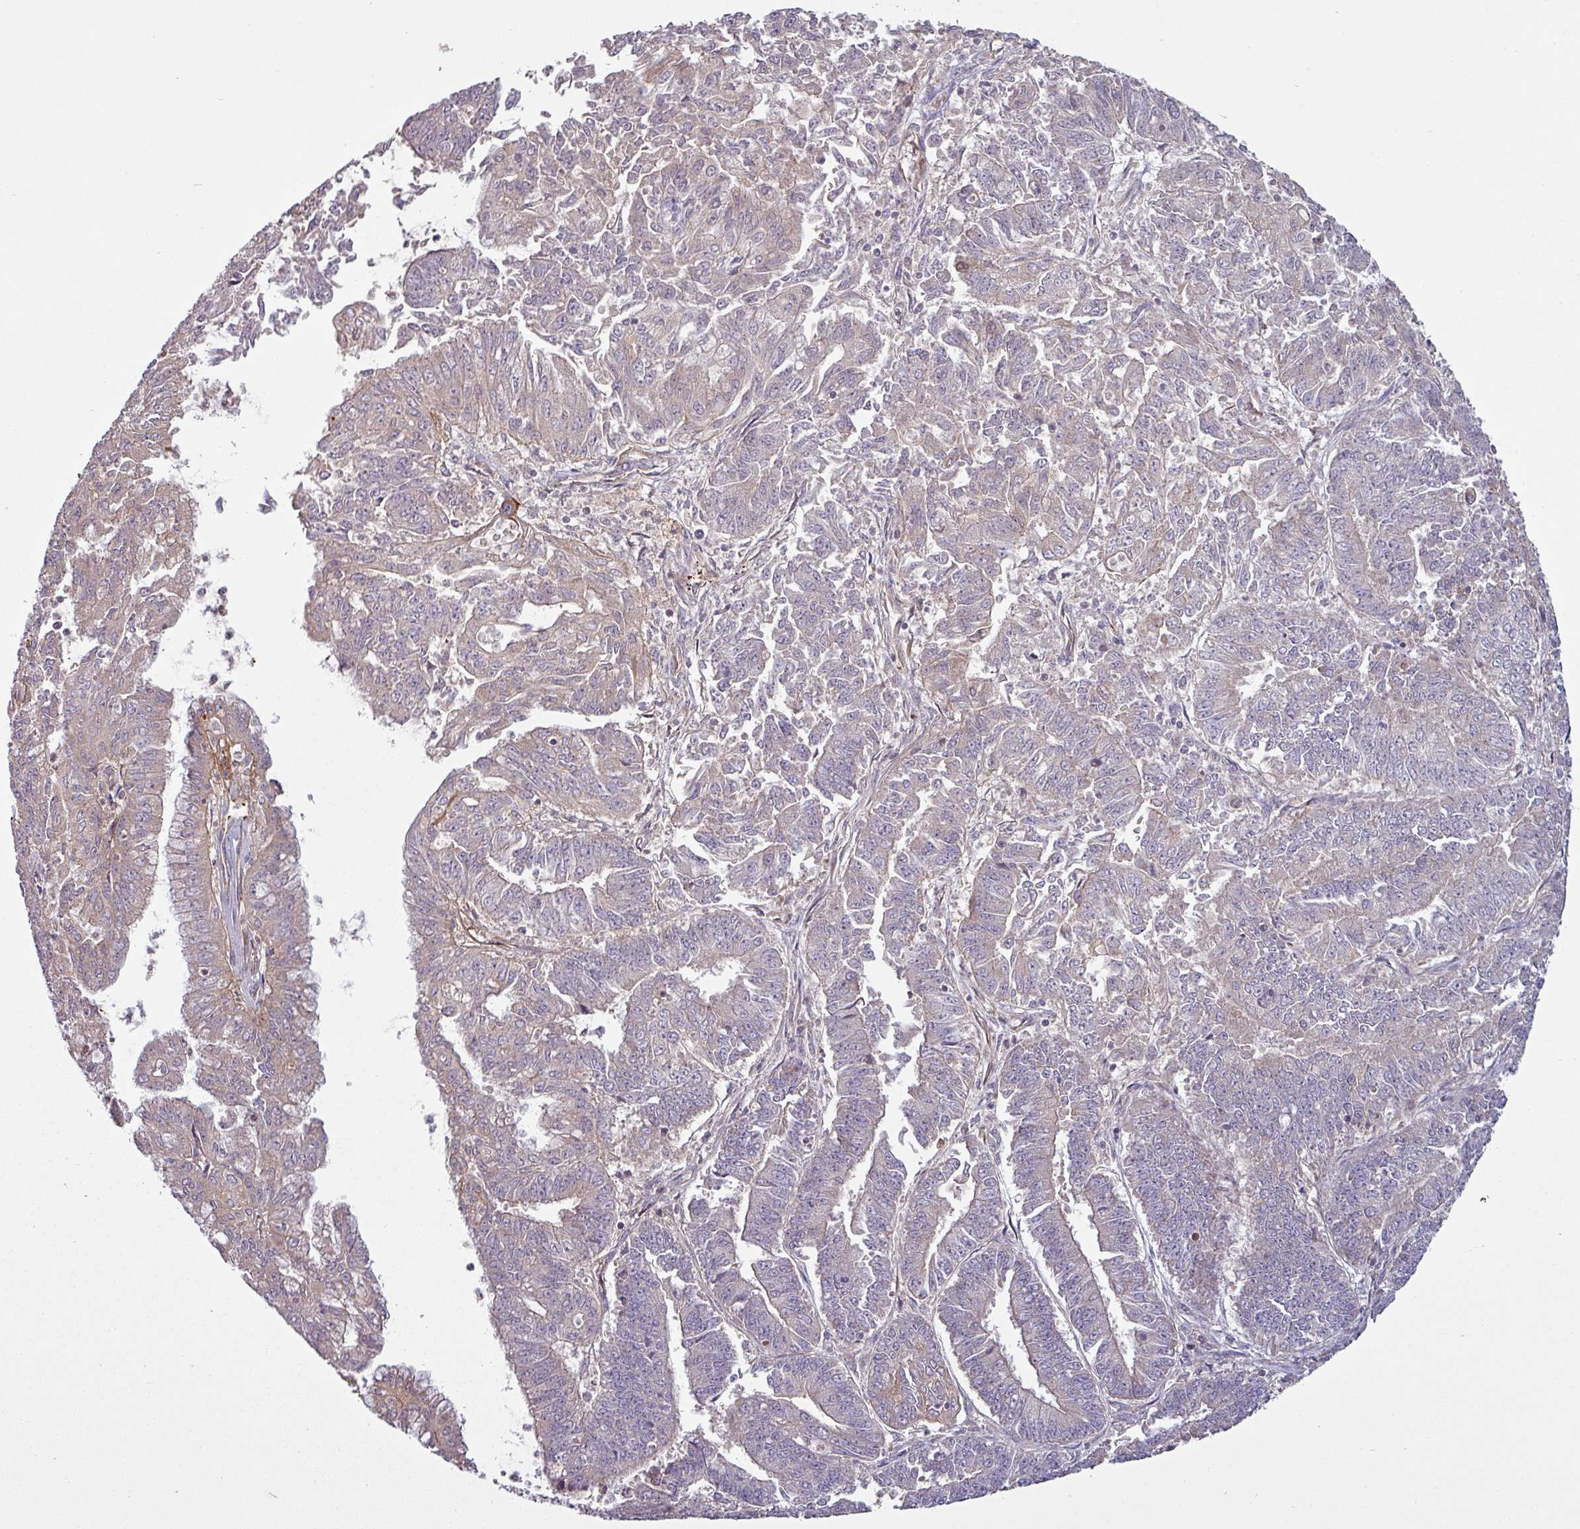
{"staining": {"intensity": "weak", "quantity": "<25%", "location": "cytoplasmic/membranous"}, "tissue": "endometrial cancer", "cell_type": "Tumor cells", "image_type": "cancer", "snomed": [{"axis": "morphology", "description": "Adenocarcinoma, NOS"}, {"axis": "topography", "description": "Endometrium"}], "caption": "Immunohistochemistry of human endometrial cancer (adenocarcinoma) demonstrates no positivity in tumor cells. The staining was performed using DAB to visualize the protein expression in brown, while the nuclei were stained in blue with hematoxylin (Magnification: 20x).", "gene": "SNRNP25", "patient": {"sex": "female", "age": 73}}